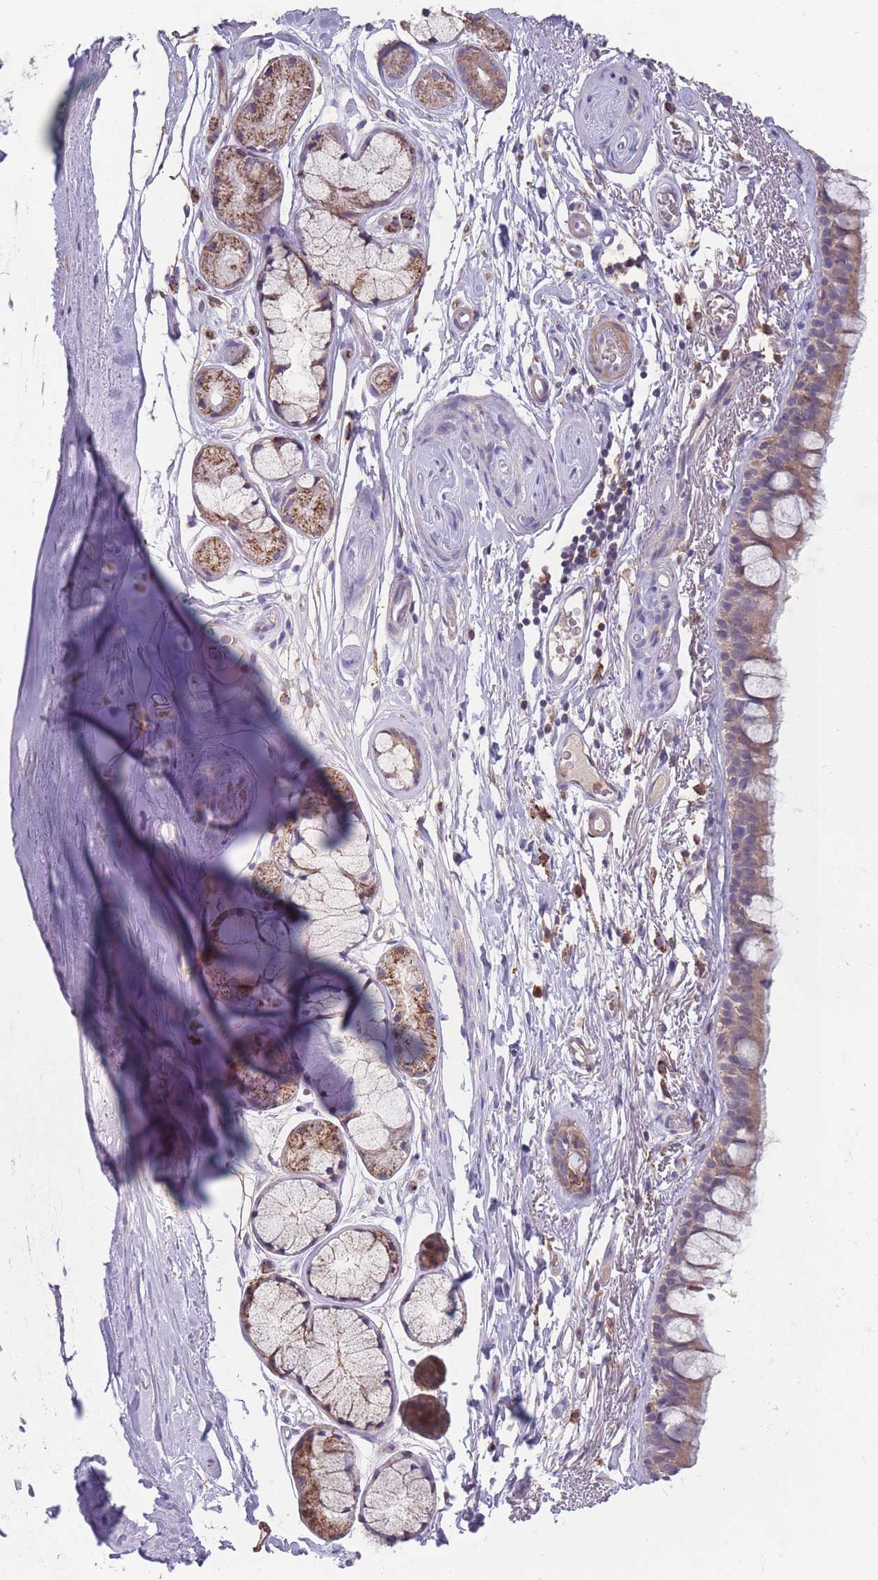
{"staining": {"intensity": "weak", "quantity": "<25%", "location": "cytoplasmic/membranous"}, "tissue": "adipose tissue", "cell_type": "Adipocytes", "image_type": "normal", "snomed": [{"axis": "morphology", "description": "Normal tissue, NOS"}, {"axis": "topography", "description": "Lymph node"}, {"axis": "topography", "description": "Bronchus"}], "caption": "Immunohistochemistry (IHC) histopathology image of unremarkable human adipose tissue stained for a protein (brown), which demonstrates no positivity in adipocytes.", "gene": "CD33", "patient": {"sex": "male", "age": 63}}